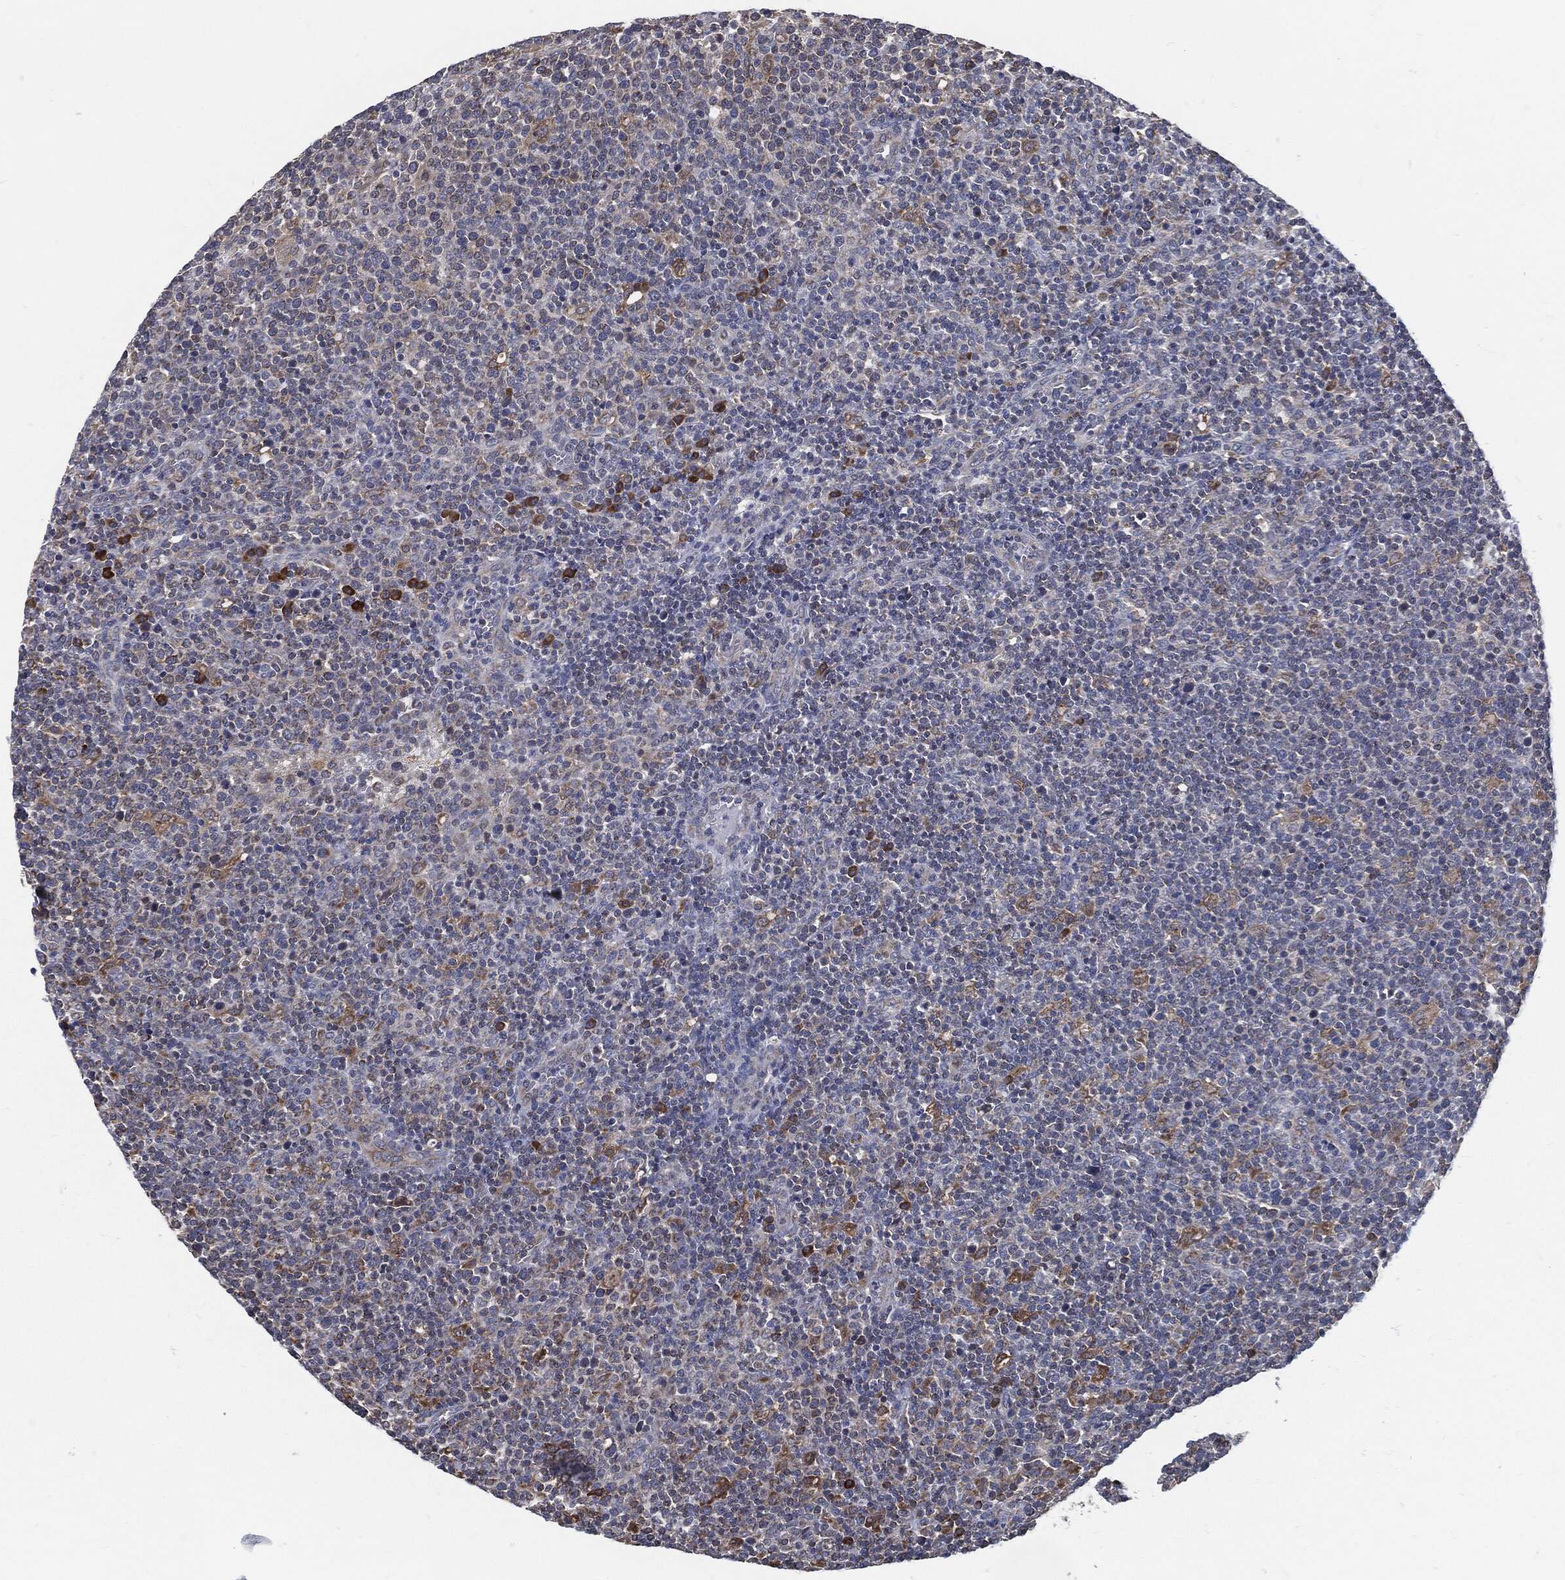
{"staining": {"intensity": "moderate", "quantity": "<25%", "location": "cytoplasmic/membranous"}, "tissue": "lymphoma", "cell_type": "Tumor cells", "image_type": "cancer", "snomed": [{"axis": "morphology", "description": "Malignant lymphoma, non-Hodgkin's type, High grade"}, {"axis": "topography", "description": "Lymph node"}], "caption": "This photomicrograph shows immunohistochemistry (IHC) staining of human lymphoma, with low moderate cytoplasmic/membranous positivity in about <25% of tumor cells.", "gene": "PRDX4", "patient": {"sex": "male", "age": 61}}